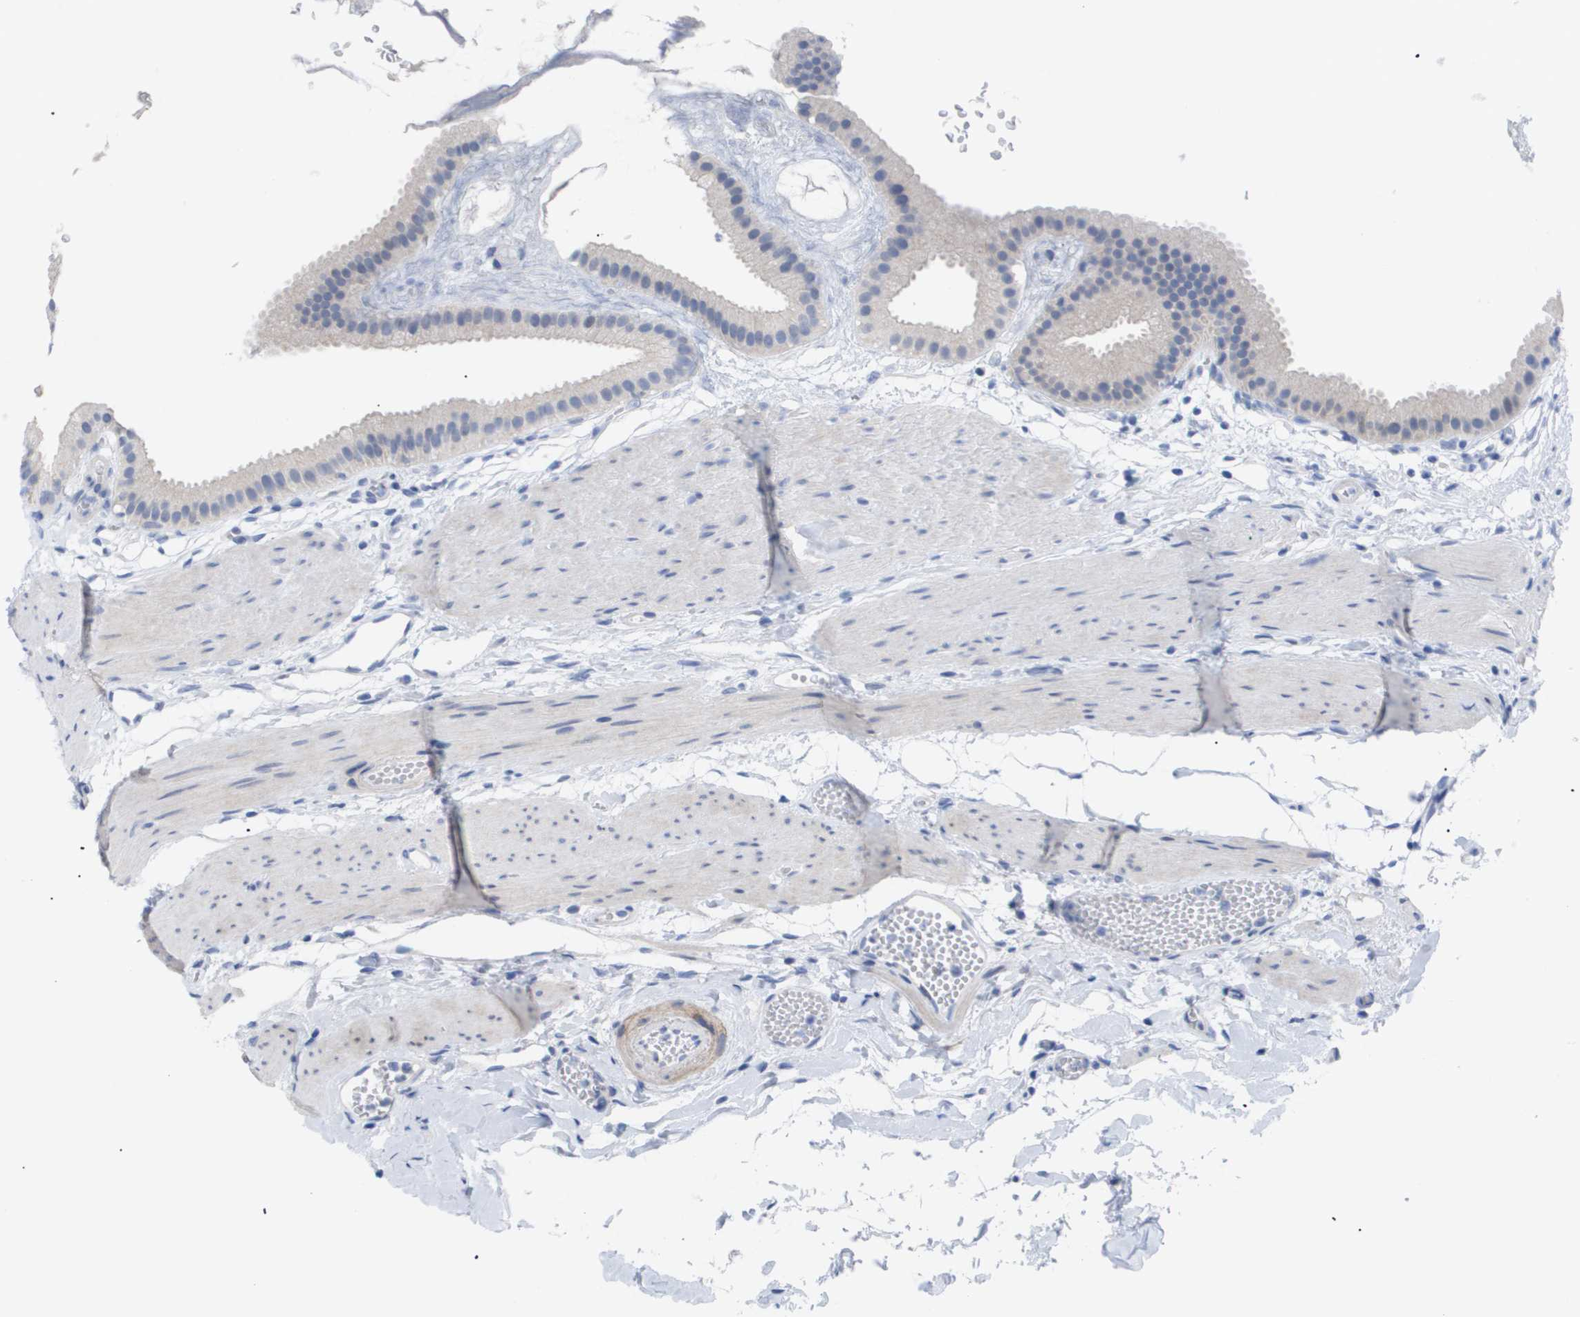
{"staining": {"intensity": "negative", "quantity": "none", "location": "none"}, "tissue": "gallbladder", "cell_type": "Glandular cells", "image_type": "normal", "snomed": [{"axis": "morphology", "description": "Normal tissue, NOS"}, {"axis": "topography", "description": "Gallbladder"}], "caption": "DAB (3,3'-diaminobenzidine) immunohistochemical staining of unremarkable gallbladder demonstrates no significant expression in glandular cells.", "gene": "CAV3", "patient": {"sex": "female", "age": 64}}